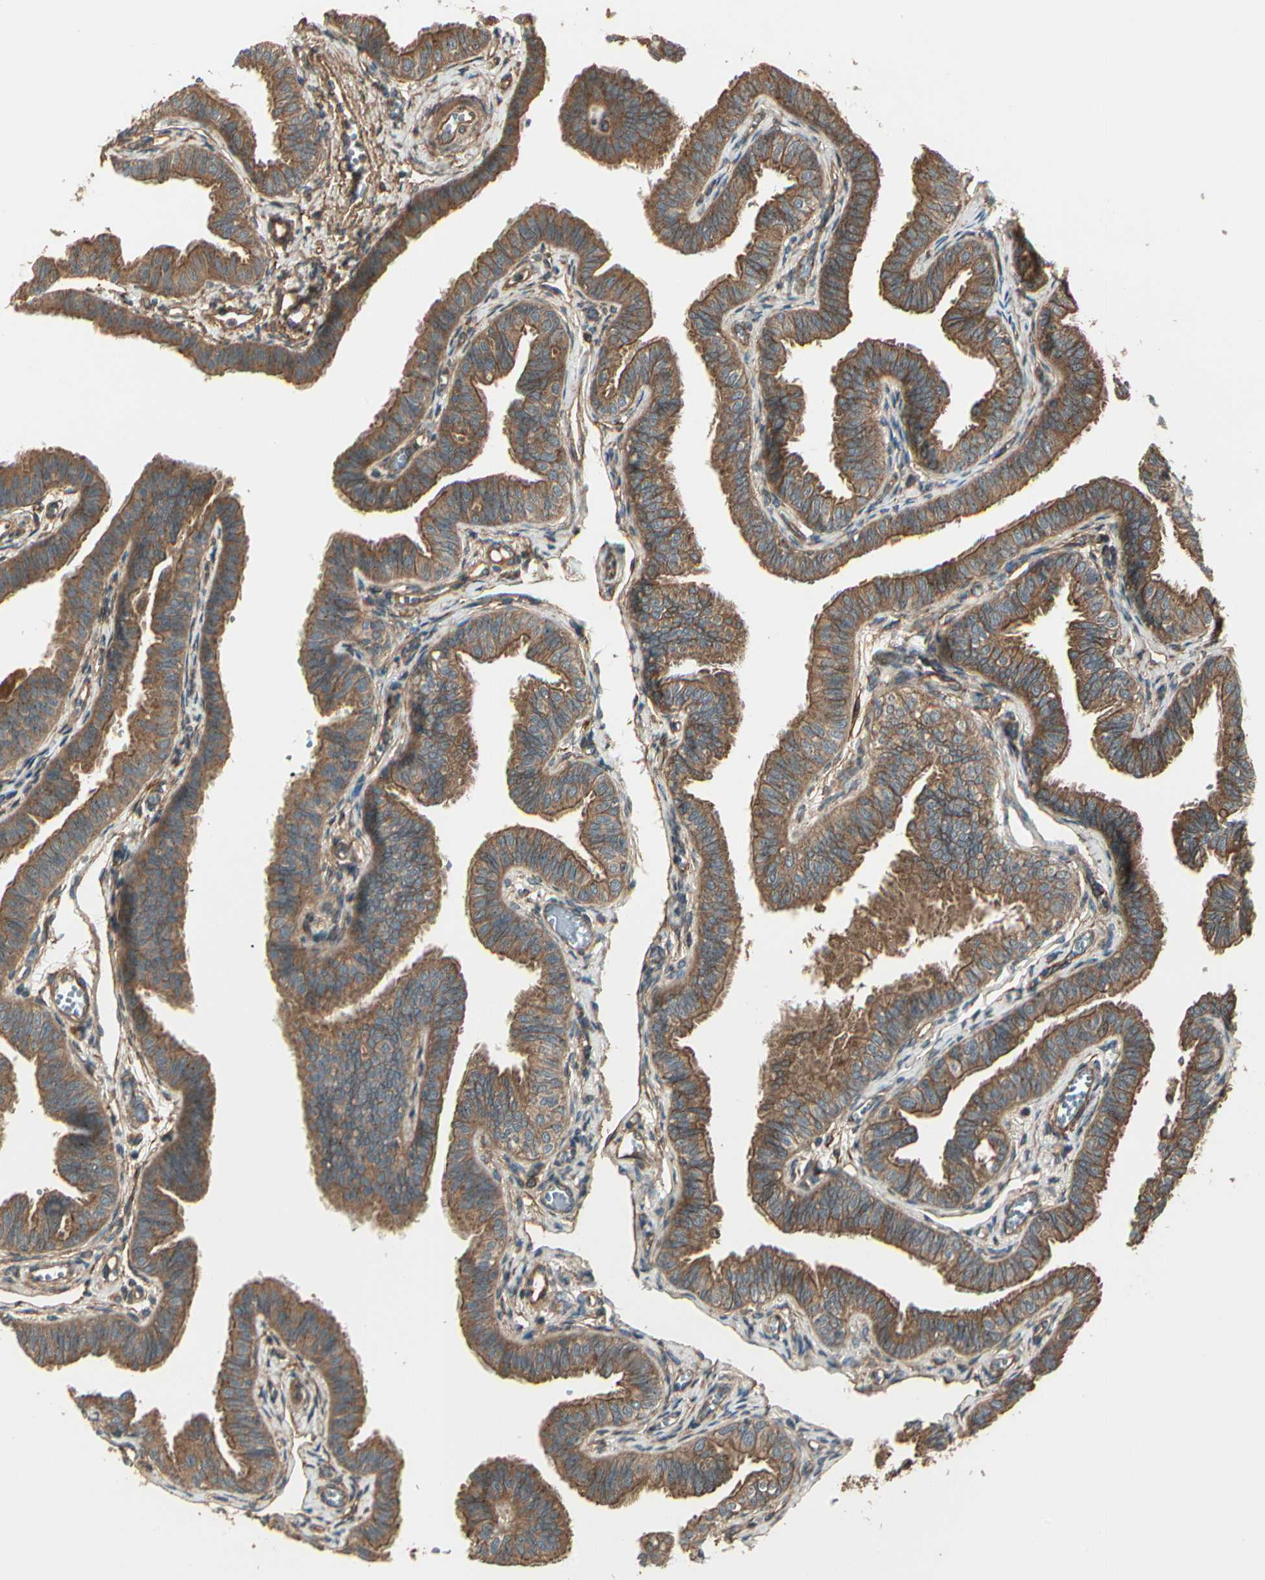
{"staining": {"intensity": "strong", "quantity": ">75%", "location": "cytoplasmic/membranous"}, "tissue": "fallopian tube", "cell_type": "Glandular cells", "image_type": "normal", "snomed": [{"axis": "morphology", "description": "Normal tissue, NOS"}, {"axis": "morphology", "description": "Dermoid, NOS"}, {"axis": "topography", "description": "Fallopian tube"}], "caption": "A high-resolution photomicrograph shows immunohistochemistry (IHC) staining of unremarkable fallopian tube, which reveals strong cytoplasmic/membranous staining in approximately >75% of glandular cells.", "gene": "FKBP15", "patient": {"sex": "female", "age": 33}}